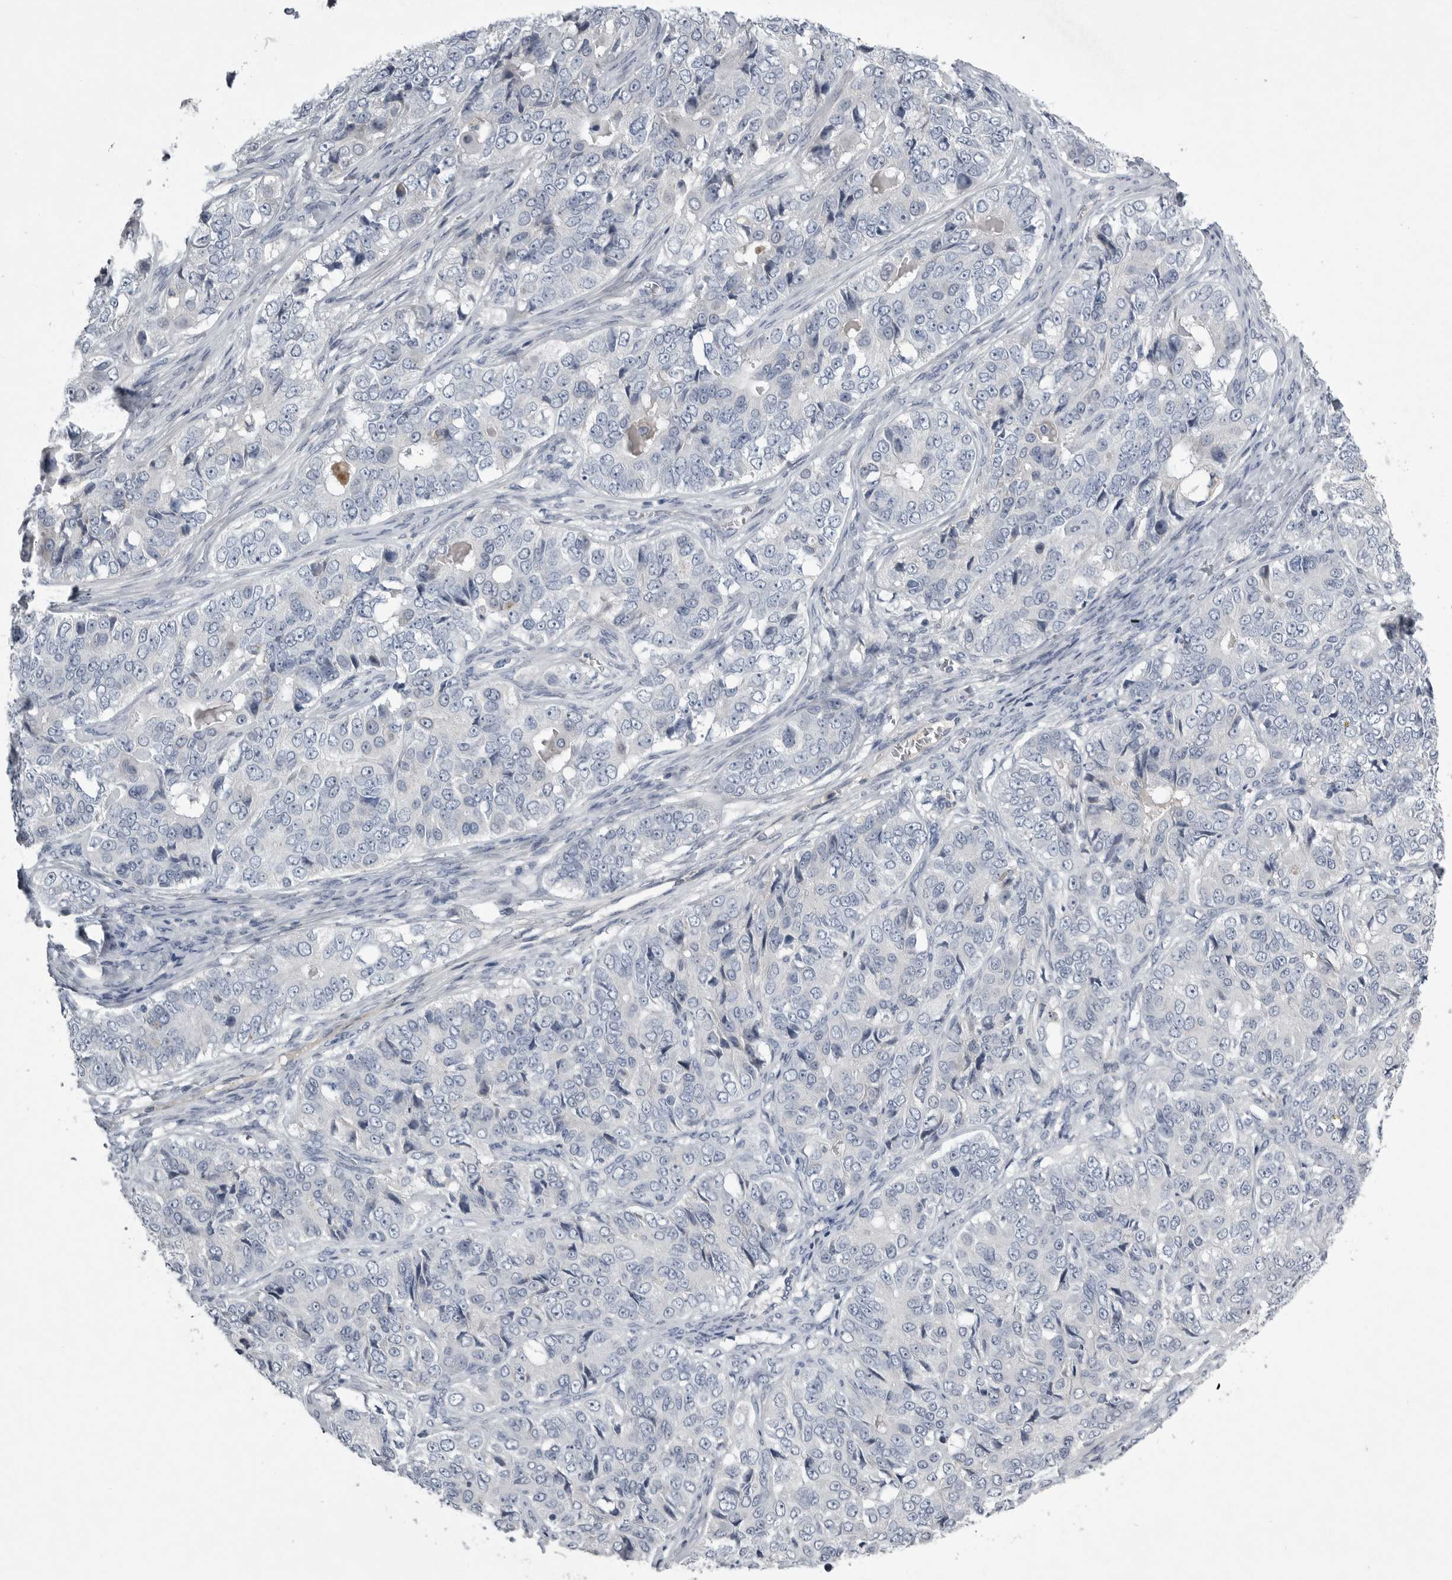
{"staining": {"intensity": "negative", "quantity": "none", "location": "none"}, "tissue": "ovarian cancer", "cell_type": "Tumor cells", "image_type": "cancer", "snomed": [{"axis": "morphology", "description": "Carcinoma, endometroid"}, {"axis": "topography", "description": "Ovary"}], "caption": "Tumor cells show no significant protein expression in ovarian endometroid carcinoma.", "gene": "CRP", "patient": {"sex": "female", "age": 51}}